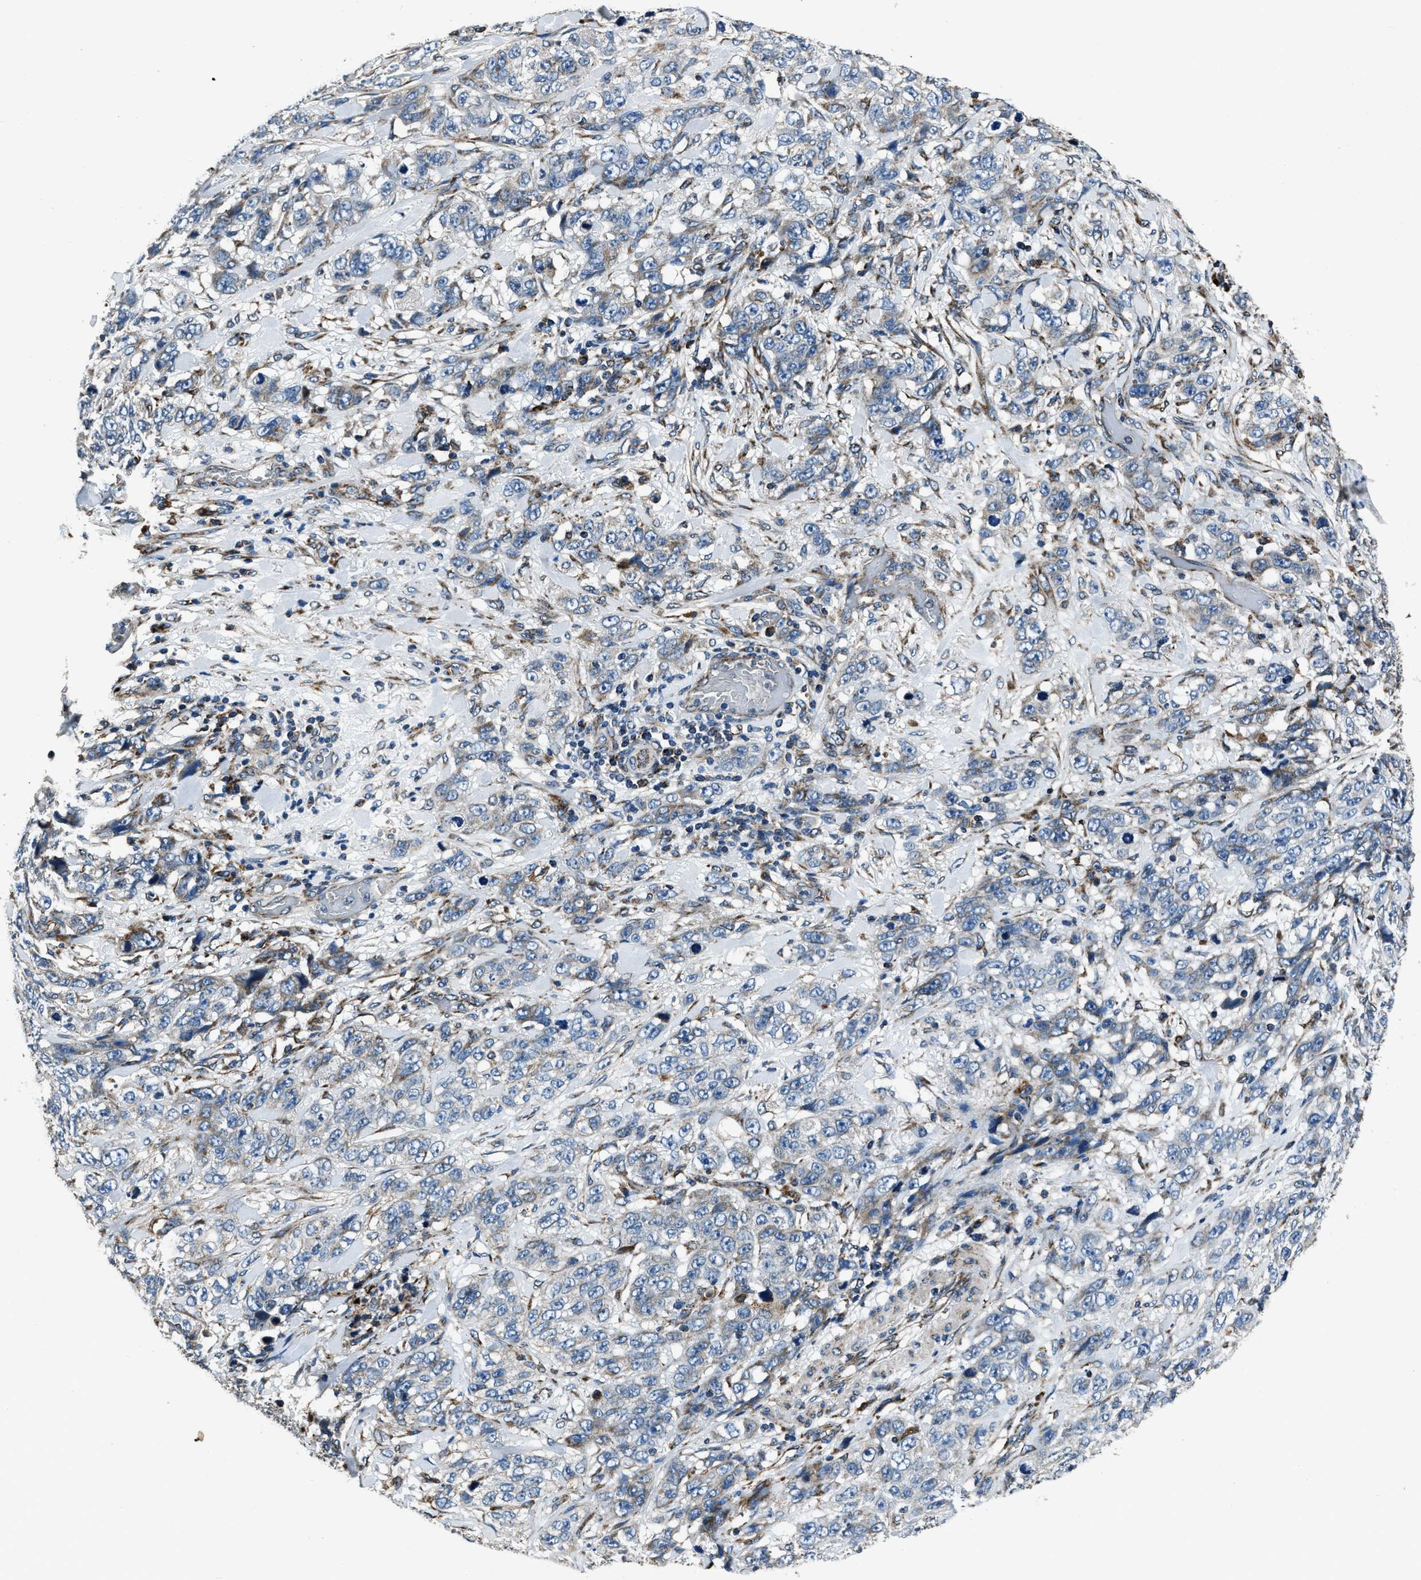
{"staining": {"intensity": "negative", "quantity": "none", "location": "none"}, "tissue": "stomach cancer", "cell_type": "Tumor cells", "image_type": "cancer", "snomed": [{"axis": "morphology", "description": "Adenocarcinoma, NOS"}, {"axis": "topography", "description": "Stomach"}], "caption": "This is an IHC histopathology image of human stomach cancer. There is no staining in tumor cells.", "gene": "OGDH", "patient": {"sex": "male", "age": 48}}